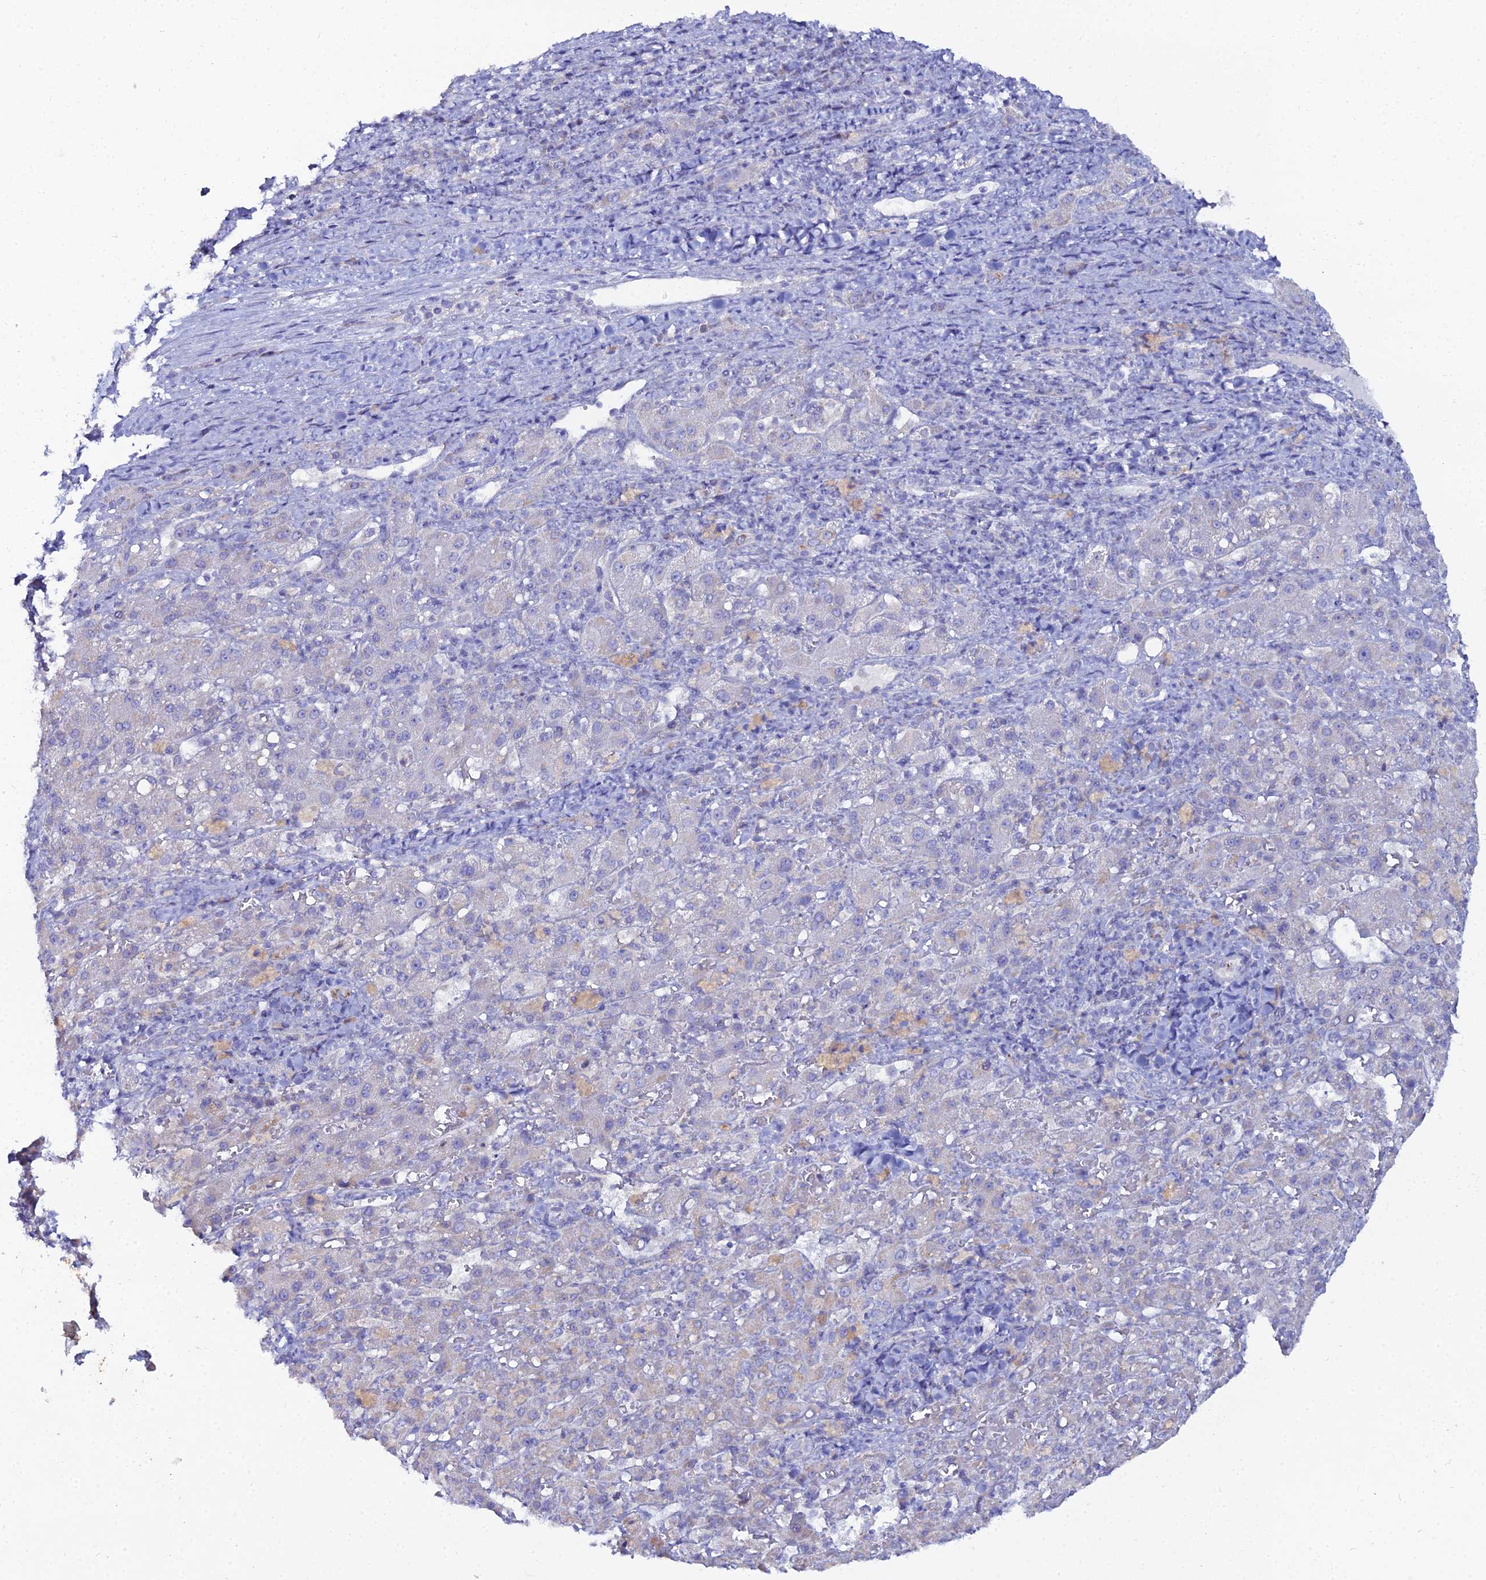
{"staining": {"intensity": "negative", "quantity": "none", "location": "none"}, "tissue": "liver cancer", "cell_type": "Tumor cells", "image_type": "cancer", "snomed": [{"axis": "morphology", "description": "Carcinoma, Hepatocellular, NOS"}, {"axis": "topography", "description": "Liver"}], "caption": "The image shows no significant staining in tumor cells of liver cancer.", "gene": "DHX34", "patient": {"sex": "female", "age": 58}}